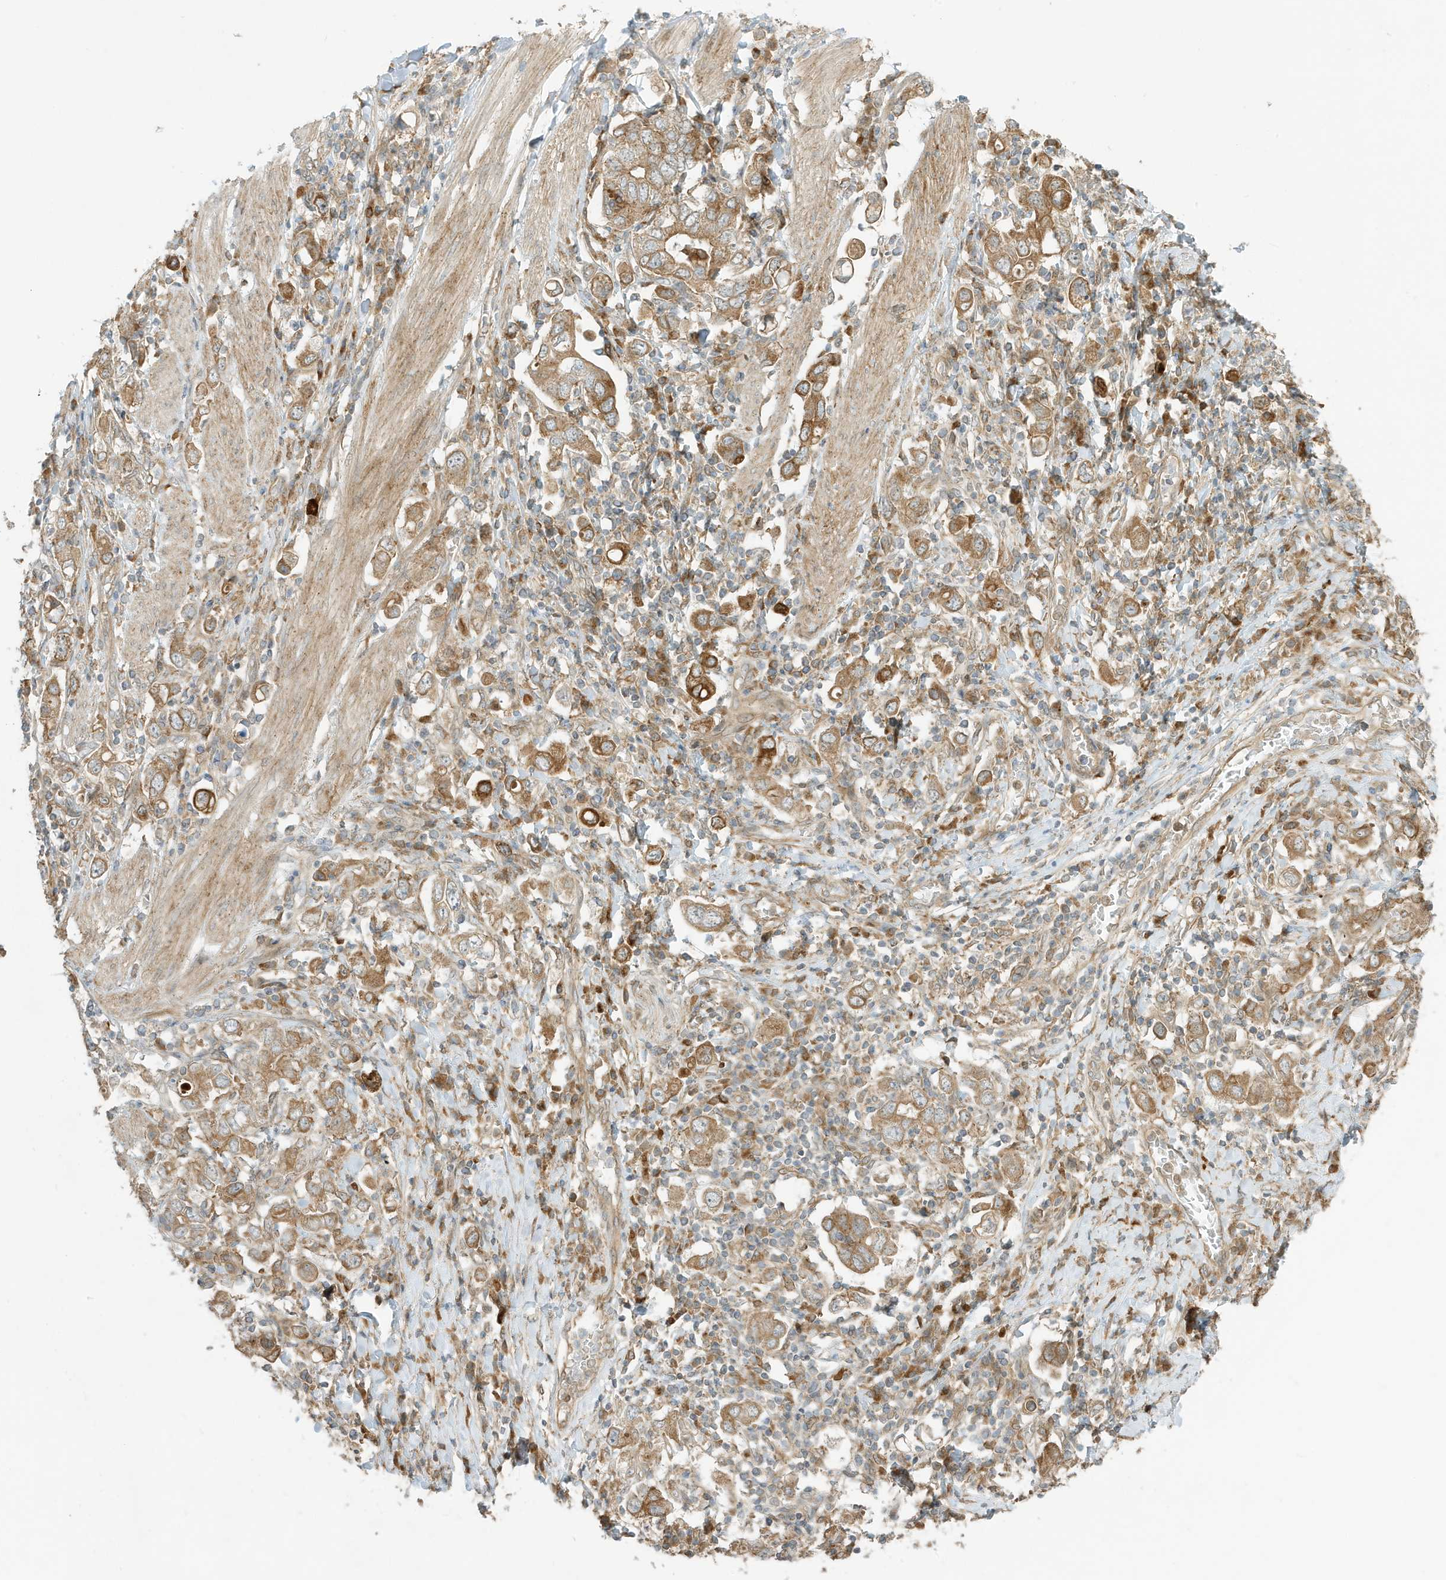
{"staining": {"intensity": "moderate", "quantity": ">75%", "location": "cytoplasmic/membranous"}, "tissue": "stomach cancer", "cell_type": "Tumor cells", "image_type": "cancer", "snomed": [{"axis": "morphology", "description": "Adenocarcinoma, NOS"}, {"axis": "topography", "description": "Stomach, upper"}], "caption": "A histopathology image showing moderate cytoplasmic/membranous positivity in approximately >75% of tumor cells in stomach adenocarcinoma, as visualized by brown immunohistochemical staining.", "gene": "SCARF2", "patient": {"sex": "male", "age": 62}}